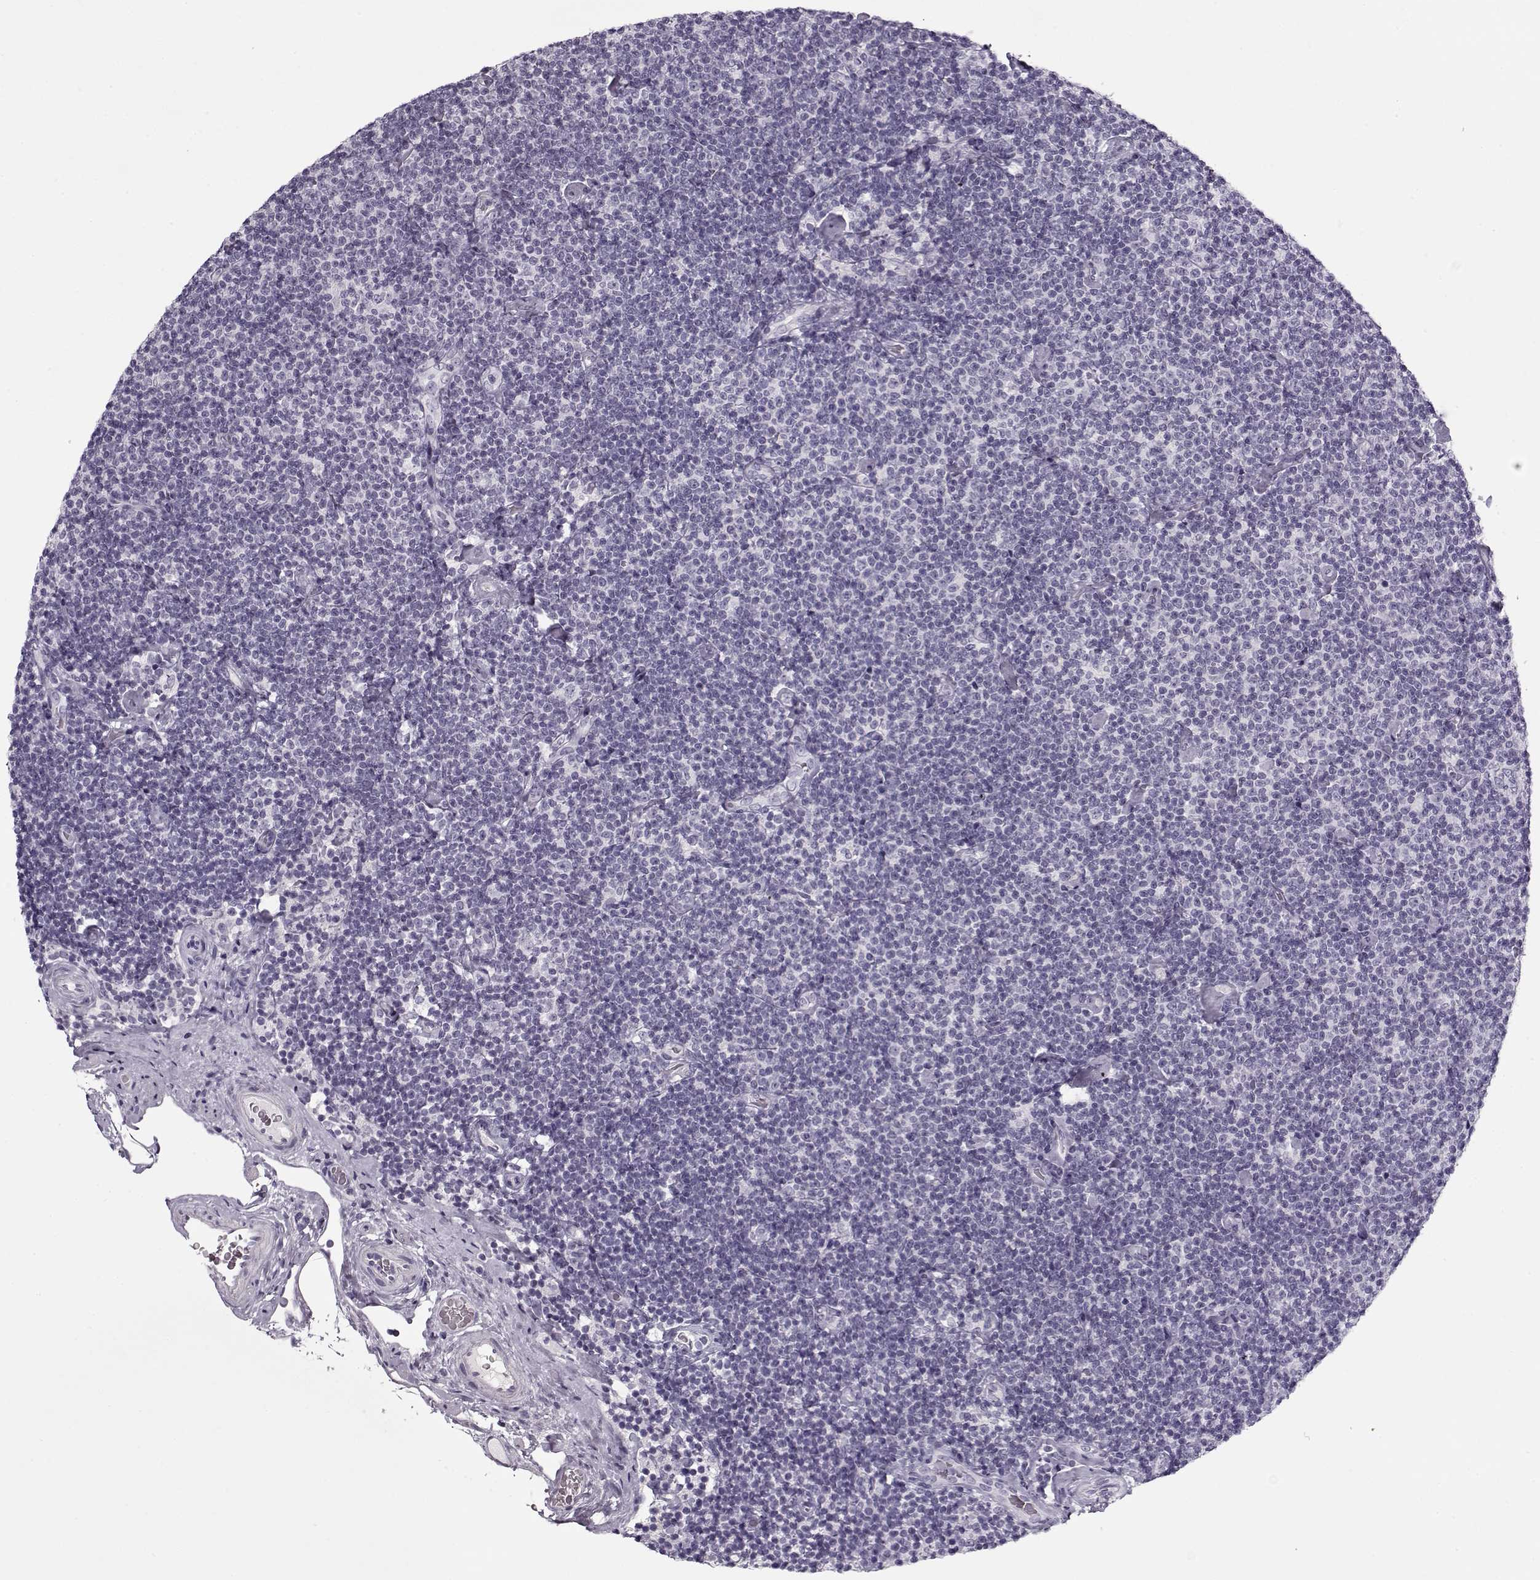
{"staining": {"intensity": "negative", "quantity": "none", "location": "none"}, "tissue": "lymphoma", "cell_type": "Tumor cells", "image_type": "cancer", "snomed": [{"axis": "morphology", "description": "Malignant lymphoma, non-Hodgkin's type, Low grade"}, {"axis": "topography", "description": "Lymph node"}], "caption": "Low-grade malignant lymphoma, non-Hodgkin's type was stained to show a protein in brown. There is no significant staining in tumor cells.", "gene": "PNMT", "patient": {"sex": "male", "age": 81}}